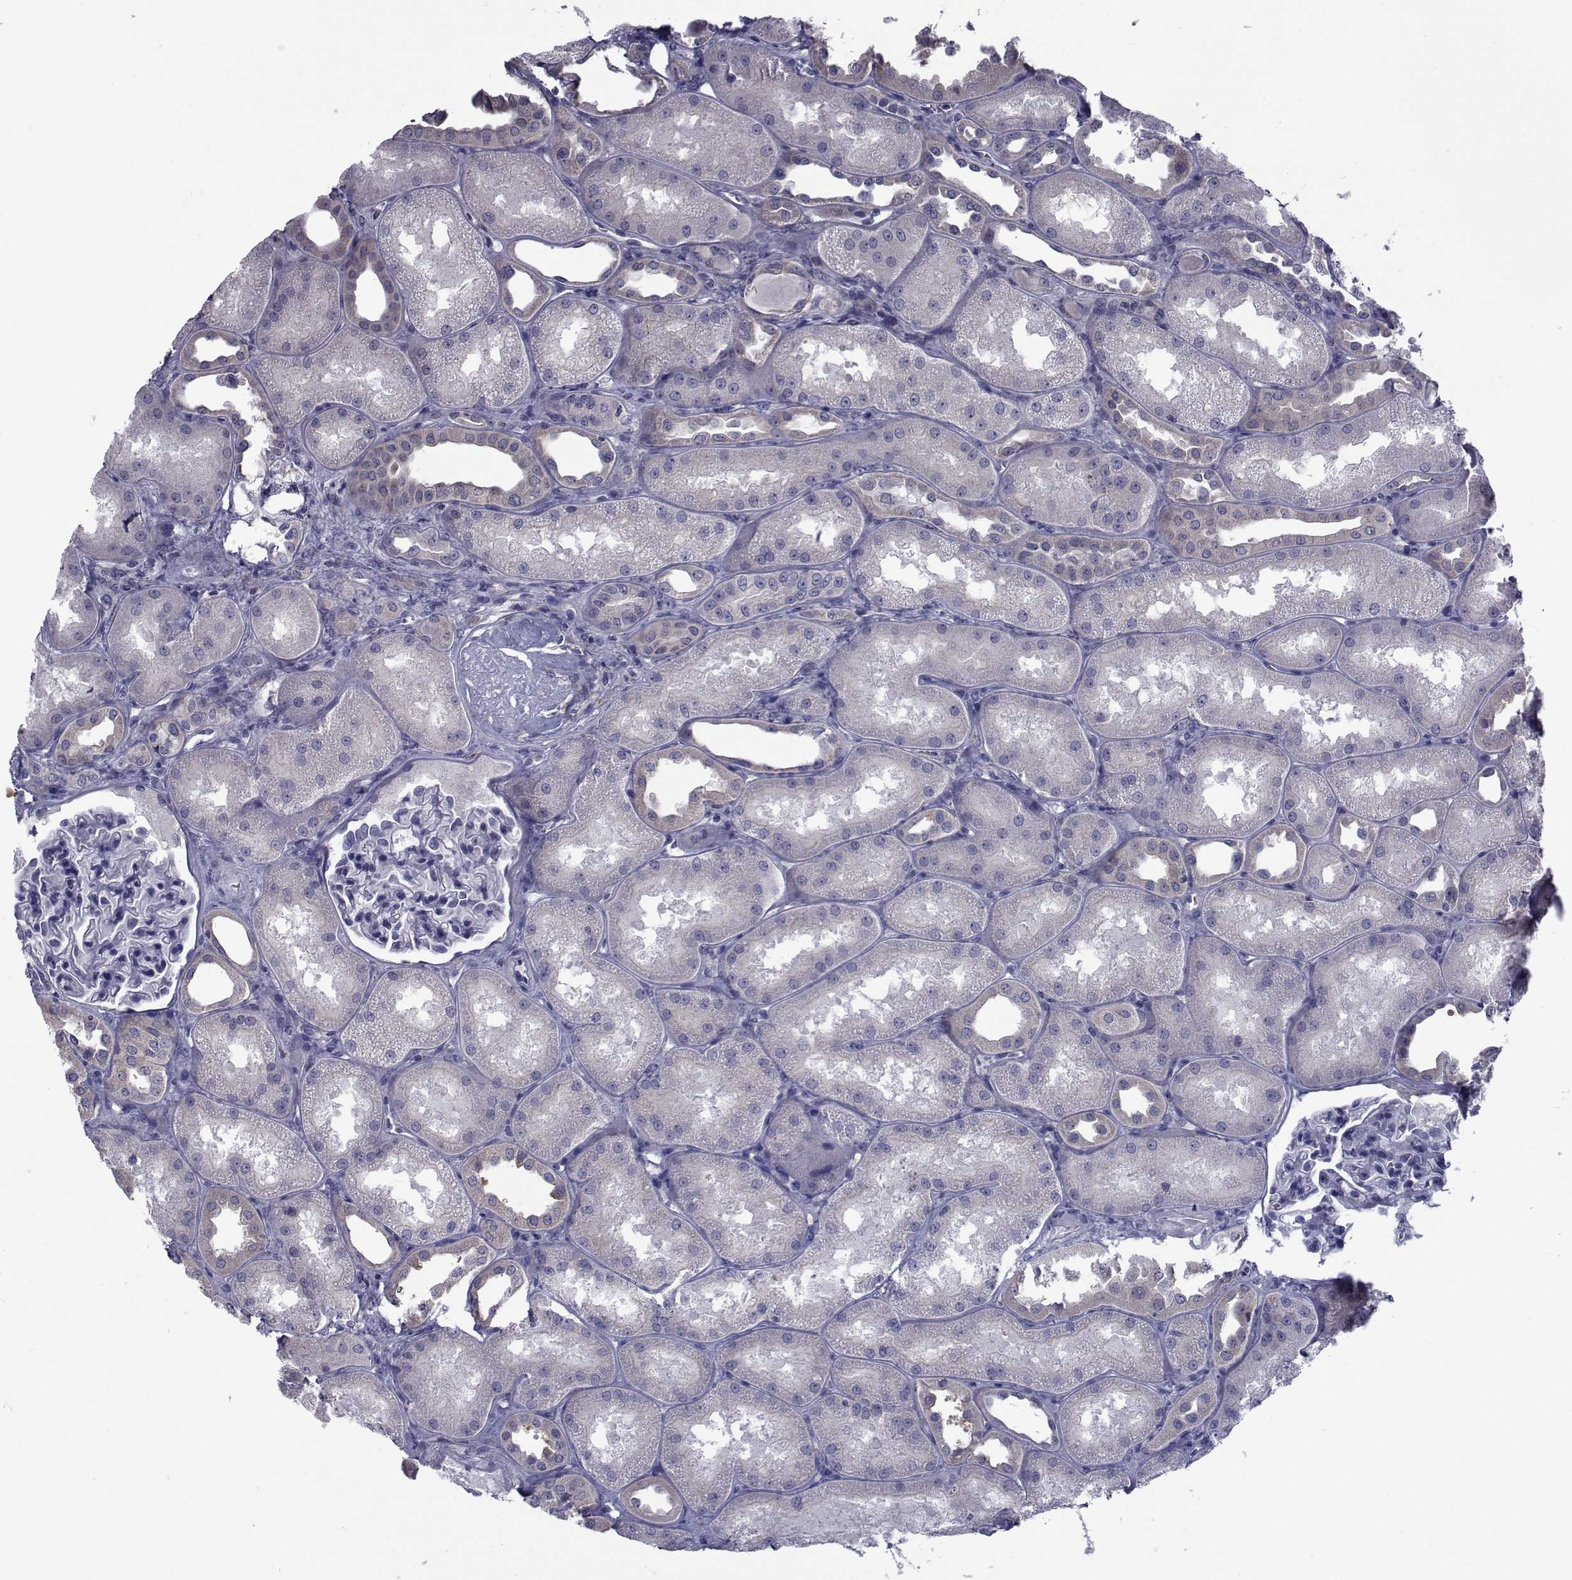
{"staining": {"intensity": "negative", "quantity": "none", "location": "none"}, "tissue": "kidney", "cell_type": "Cells in glomeruli", "image_type": "normal", "snomed": [{"axis": "morphology", "description": "Normal tissue, NOS"}, {"axis": "topography", "description": "Kidney"}], "caption": "Immunohistochemistry of benign kidney demonstrates no staining in cells in glomeruli. (Immunohistochemistry, brightfield microscopy, high magnification).", "gene": "SLC30A10", "patient": {"sex": "male", "age": 61}}